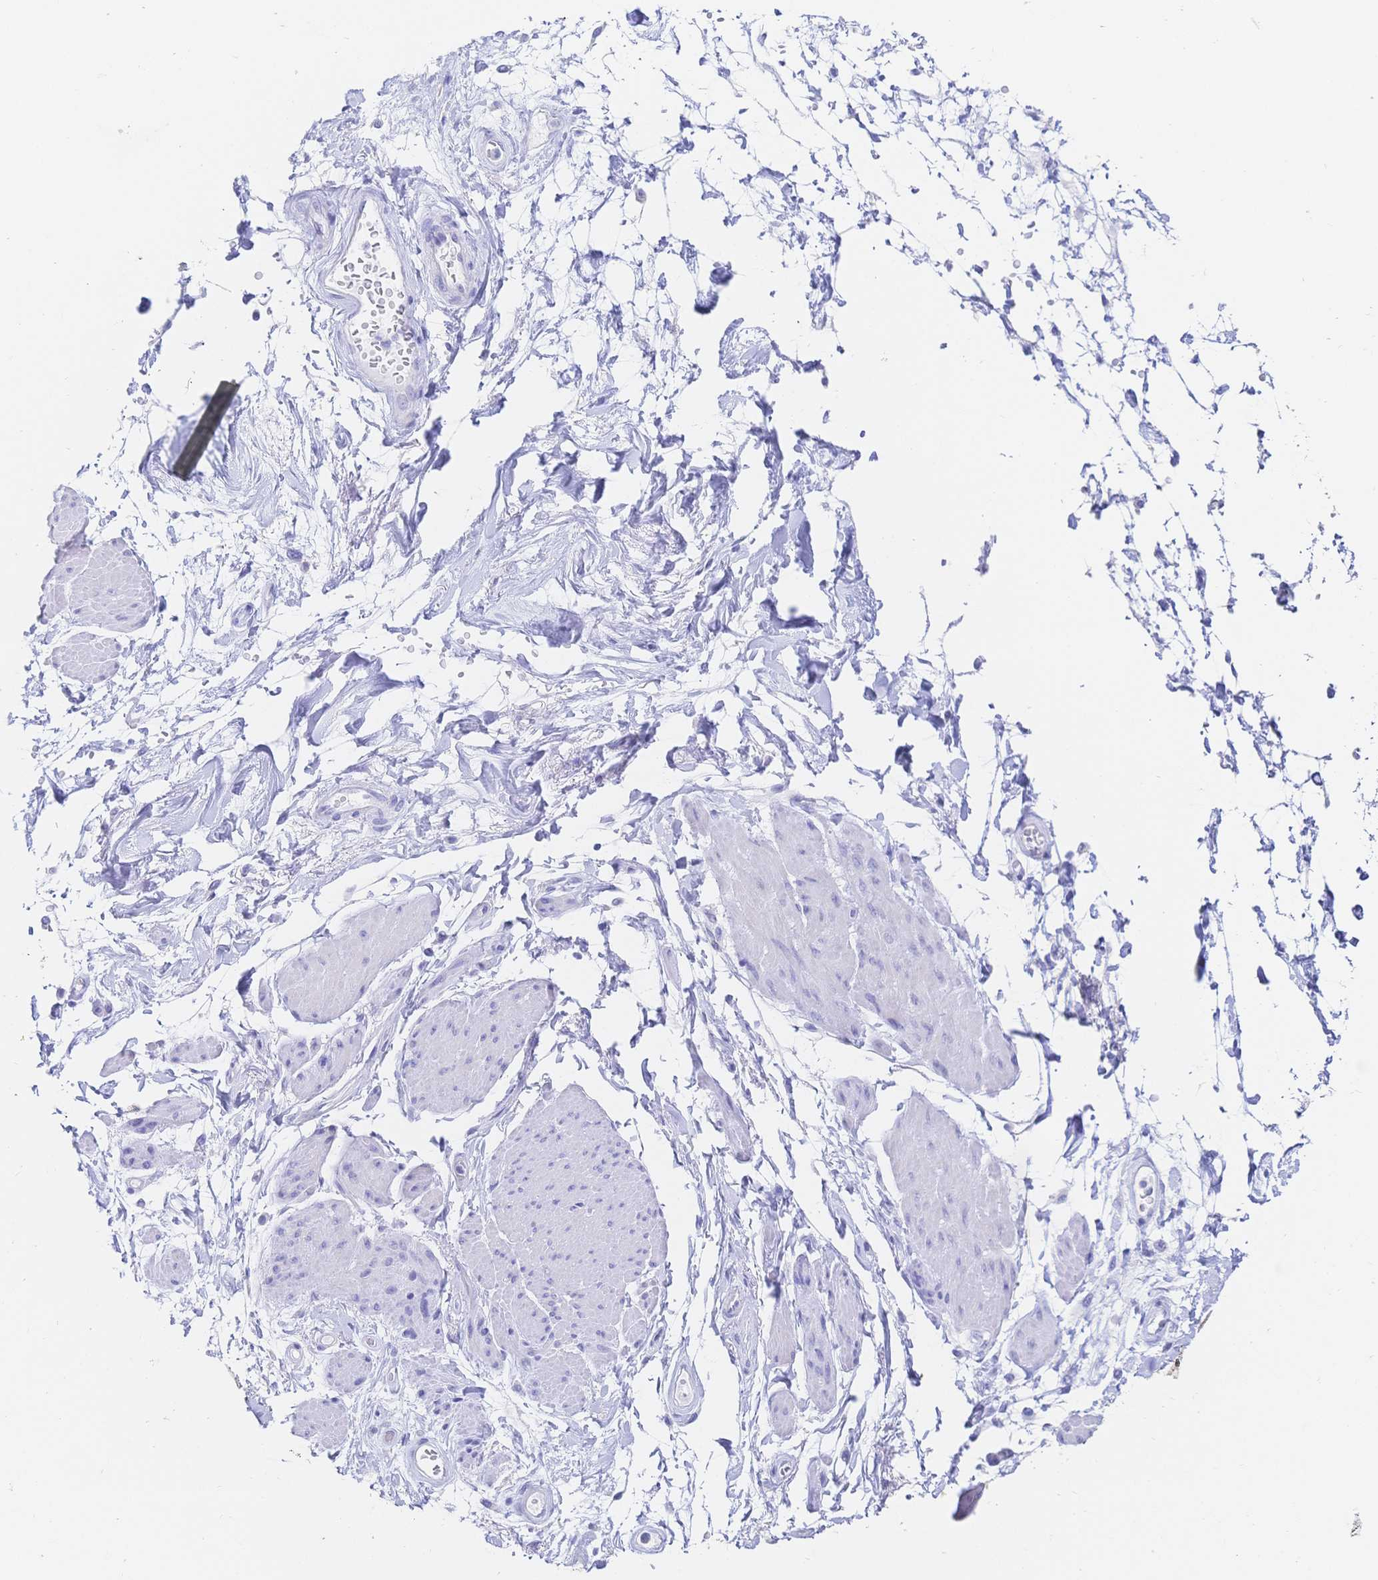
{"staining": {"intensity": "negative", "quantity": "none", "location": "none"}, "tissue": "soft tissue", "cell_type": "Fibroblasts", "image_type": "normal", "snomed": [{"axis": "morphology", "description": "Normal tissue, NOS"}, {"axis": "topography", "description": "Urinary bladder"}, {"axis": "topography", "description": "Peripheral nerve tissue"}], "caption": "Unremarkable soft tissue was stained to show a protein in brown. There is no significant expression in fibroblasts. Brightfield microscopy of immunohistochemistry (IHC) stained with DAB (3,3'-diaminobenzidine) (brown) and hematoxylin (blue), captured at high magnification.", "gene": "RRM1", "patient": {"sex": "female", "age": 60}}